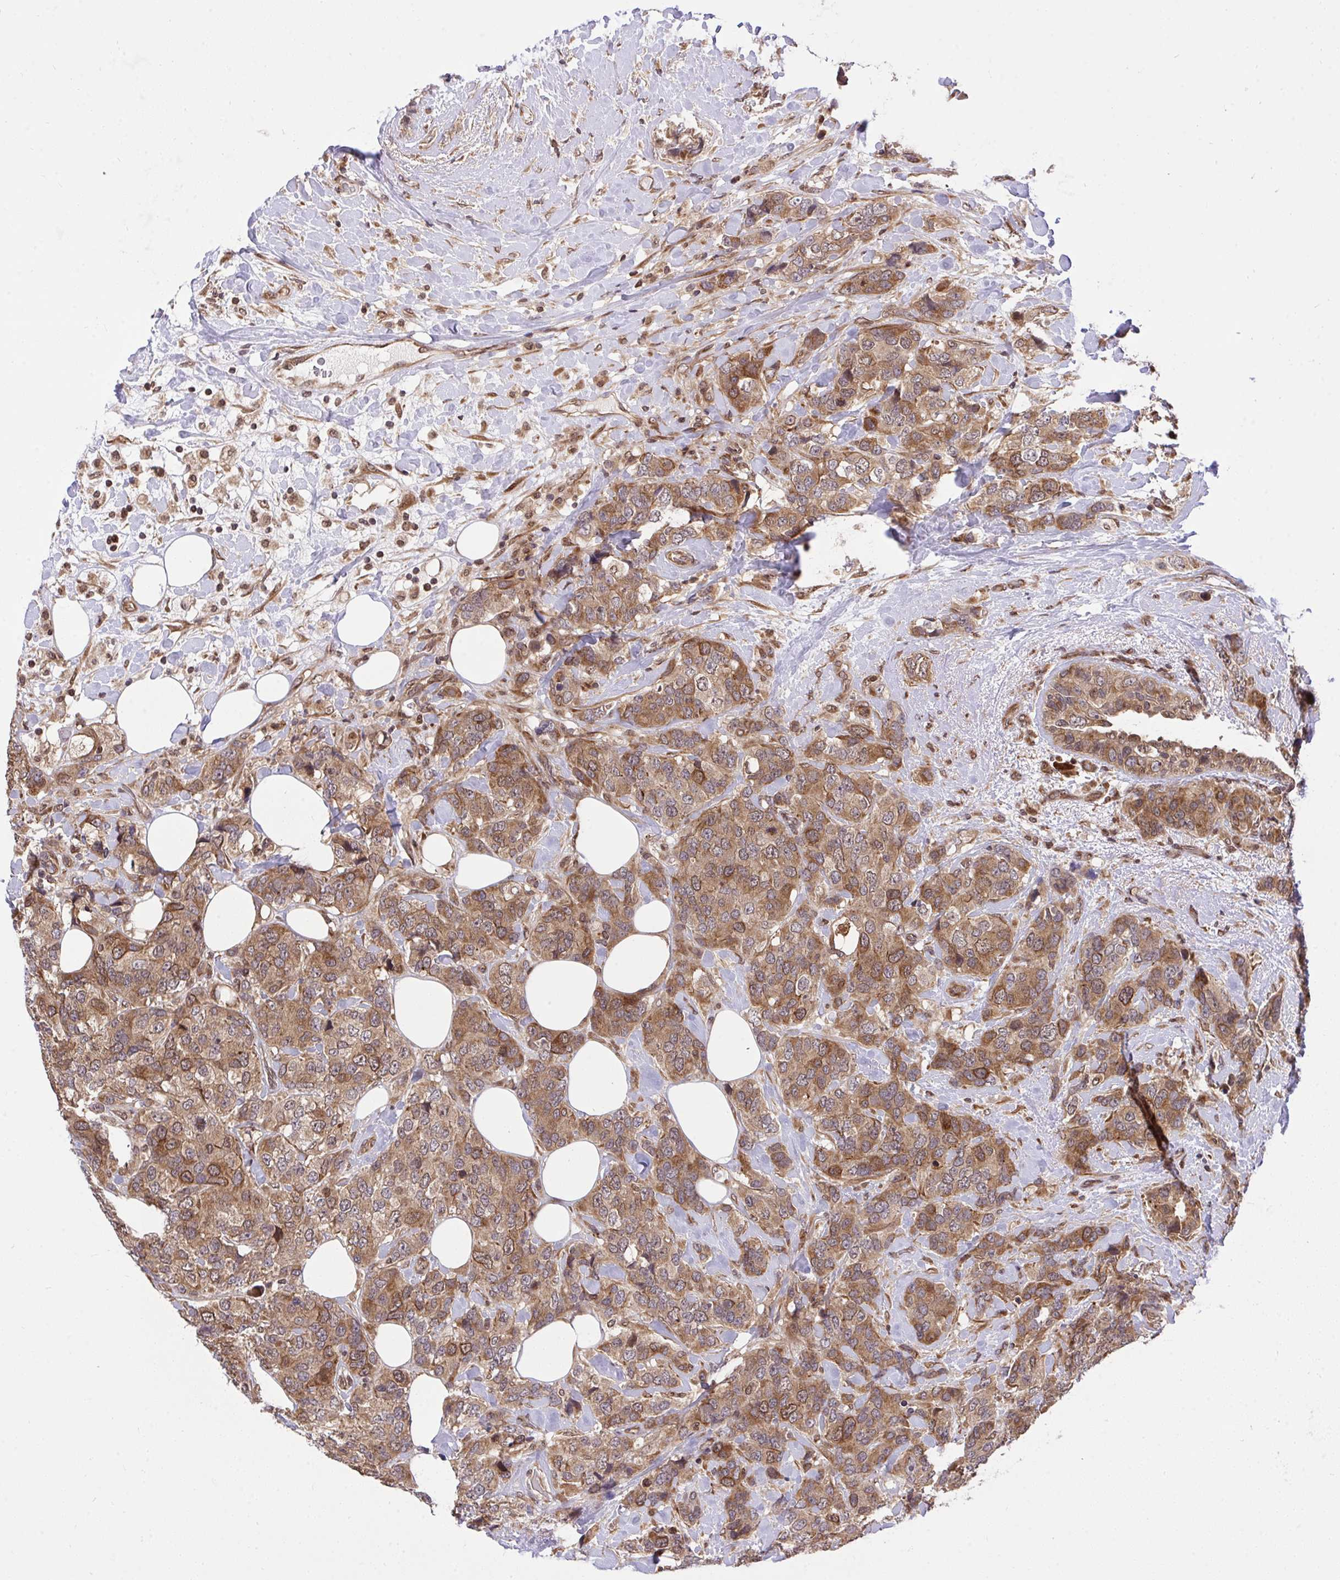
{"staining": {"intensity": "moderate", "quantity": ">75%", "location": "cytoplasmic/membranous"}, "tissue": "breast cancer", "cell_type": "Tumor cells", "image_type": "cancer", "snomed": [{"axis": "morphology", "description": "Lobular carcinoma"}, {"axis": "topography", "description": "Breast"}], "caption": "Moderate cytoplasmic/membranous positivity for a protein is identified in approximately >75% of tumor cells of breast lobular carcinoma using IHC.", "gene": "ERI1", "patient": {"sex": "female", "age": 59}}